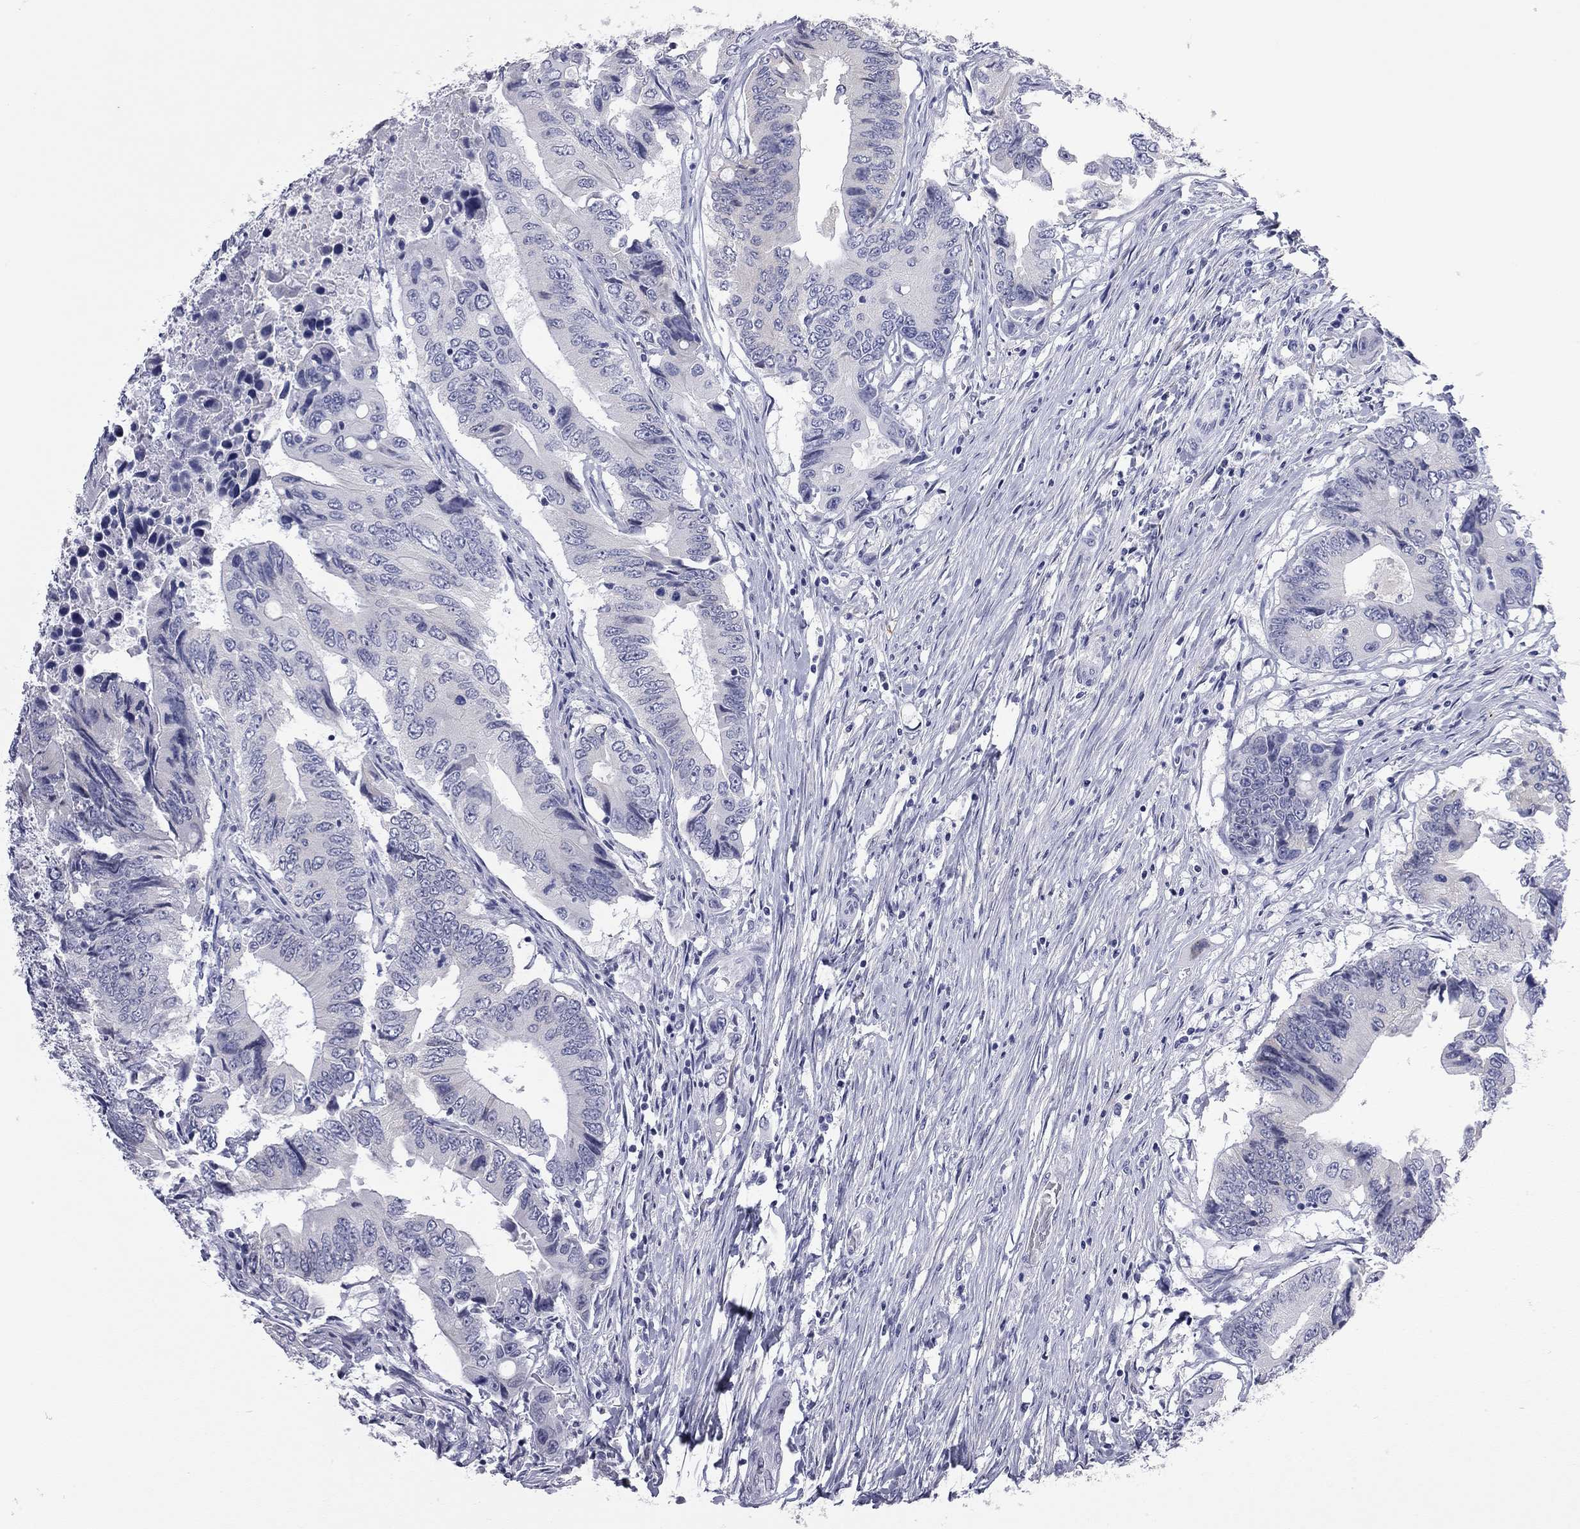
{"staining": {"intensity": "negative", "quantity": "none", "location": "none"}, "tissue": "colorectal cancer", "cell_type": "Tumor cells", "image_type": "cancer", "snomed": [{"axis": "morphology", "description": "Adenocarcinoma, NOS"}, {"axis": "topography", "description": "Colon"}], "caption": "High power microscopy image of an IHC micrograph of colorectal cancer, revealing no significant positivity in tumor cells. Brightfield microscopy of IHC stained with DAB (3,3'-diaminobenzidine) (brown) and hematoxylin (blue), captured at high magnification.", "gene": "AK8", "patient": {"sex": "female", "age": 90}}